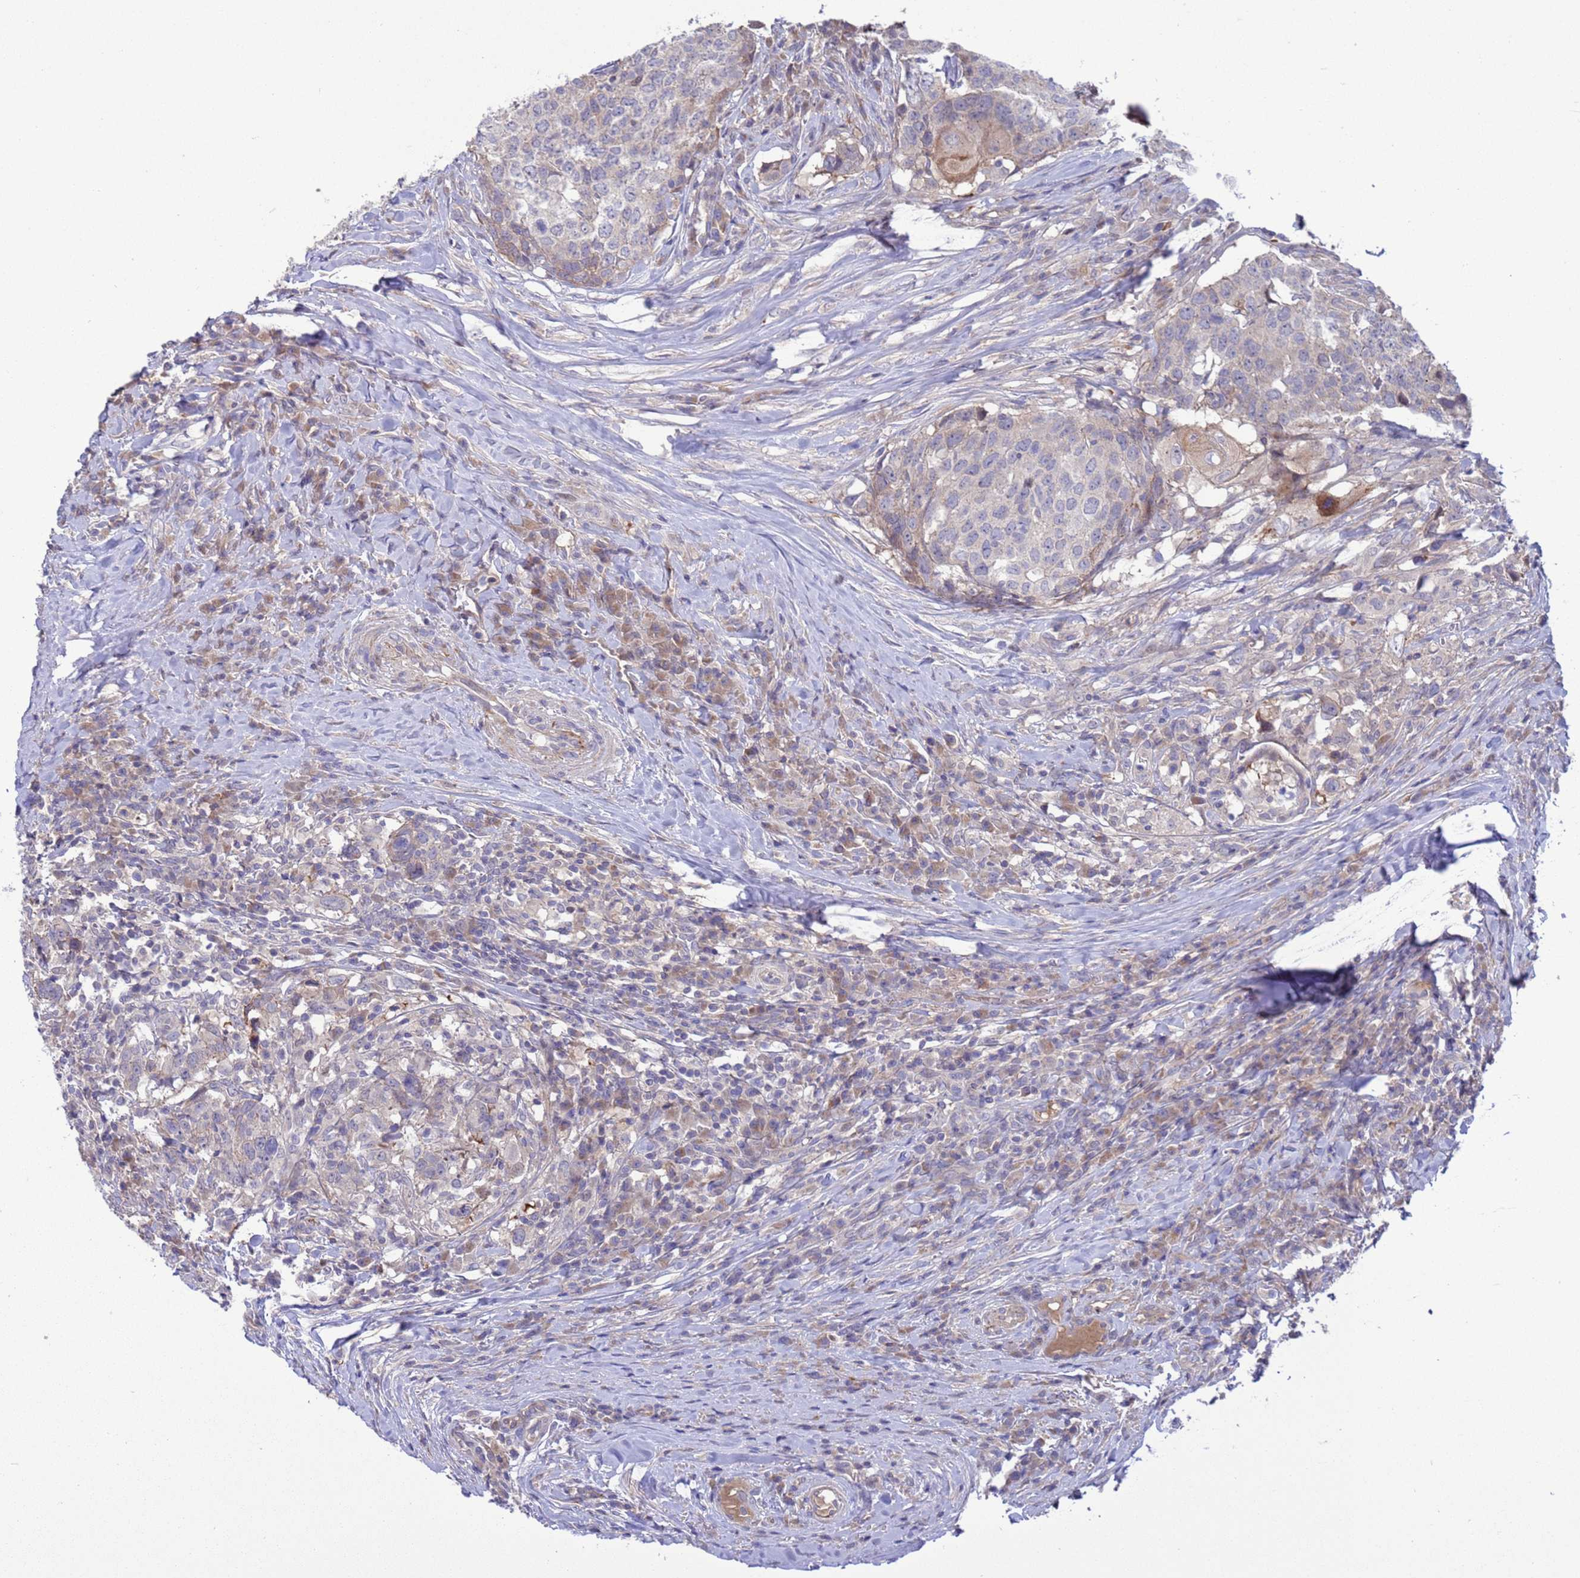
{"staining": {"intensity": "weak", "quantity": "25%-75%", "location": "cytoplasmic/membranous"}, "tissue": "head and neck cancer", "cell_type": "Tumor cells", "image_type": "cancer", "snomed": [{"axis": "morphology", "description": "Squamous cell carcinoma, NOS"}, {"axis": "topography", "description": "Head-Neck"}], "caption": "Tumor cells demonstrate weak cytoplasmic/membranous positivity in approximately 25%-75% of cells in squamous cell carcinoma (head and neck).", "gene": "GJA10", "patient": {"sex": "male", "age": 66}}